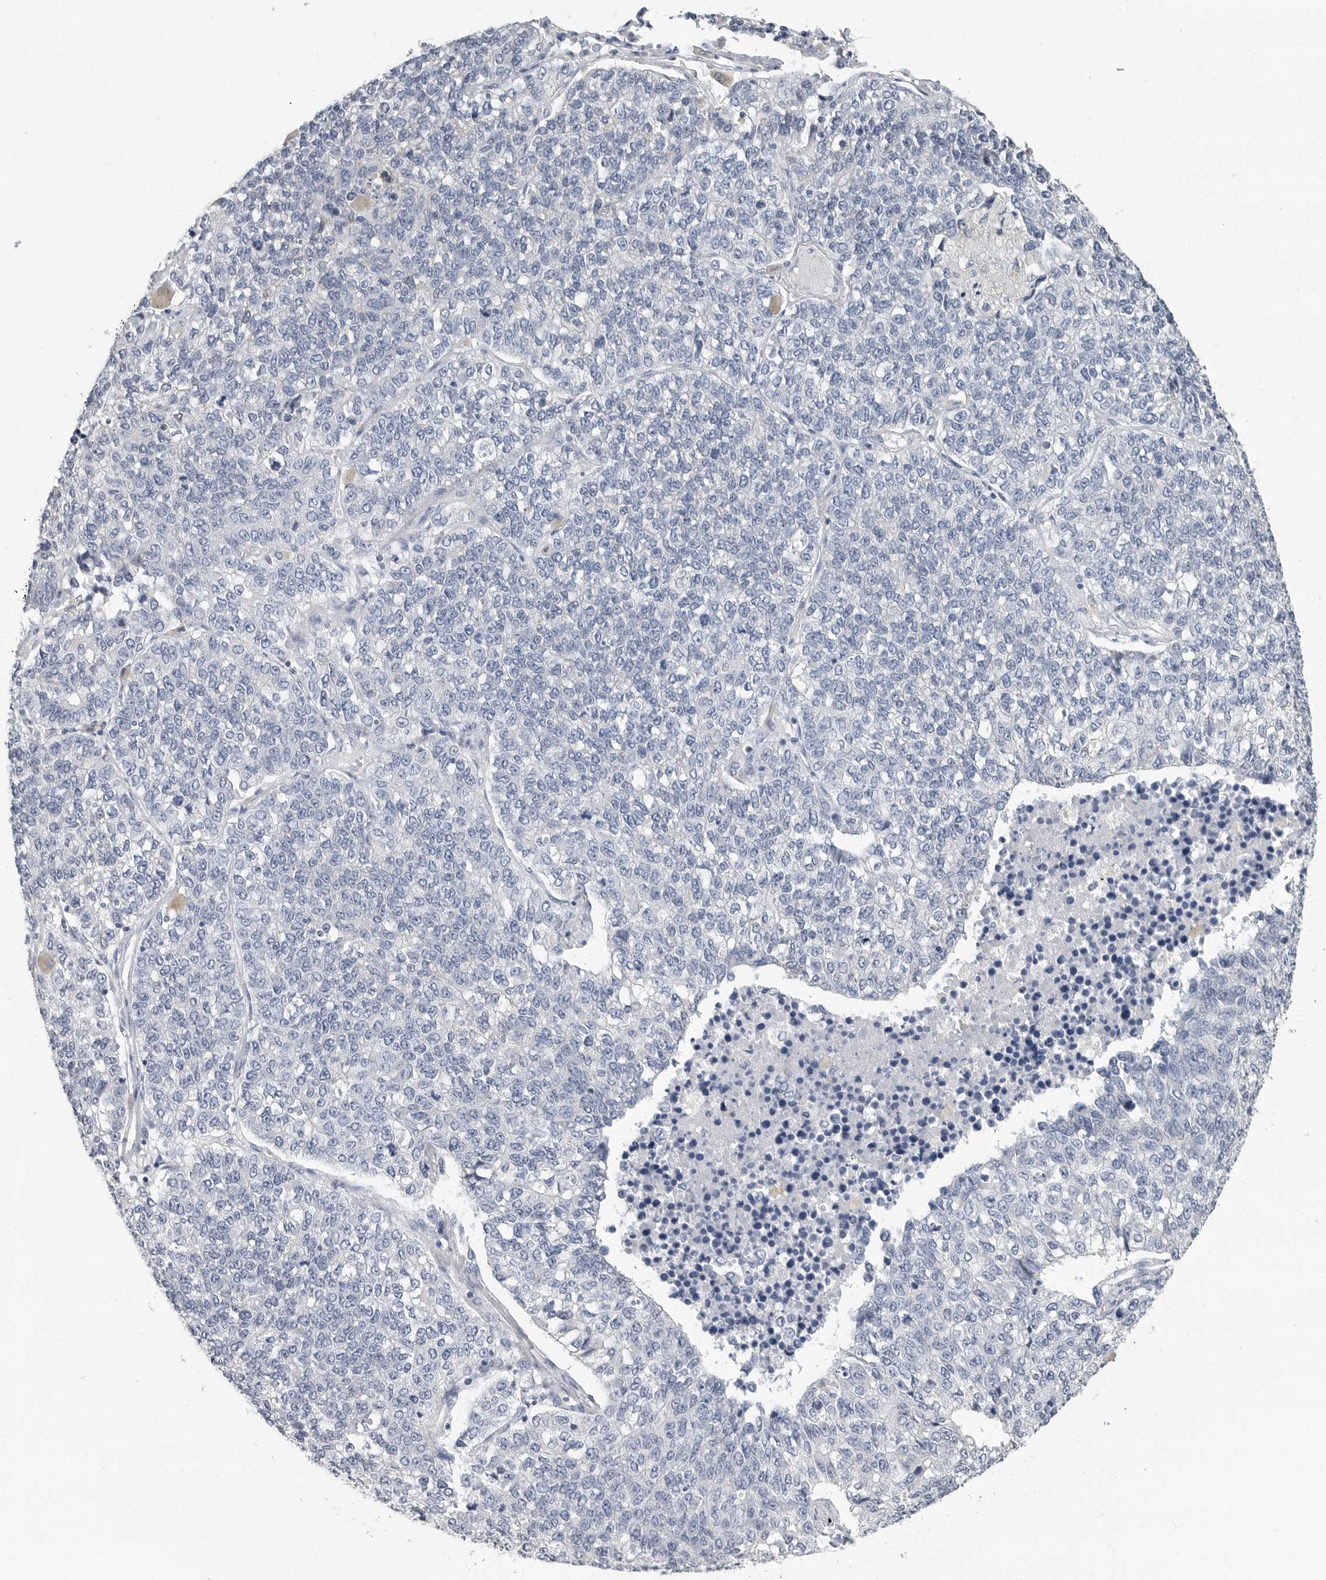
{"staining": {"intensity": "negative", "quantity": "none", "location": "none"}, "tissue": "lung cancer", "cell_type": "Tumor cells", "image_type": "cancer", "snomed": [{"axis": "morphology", "description": "Adenocarcinoma, NOS"}, {"axis": "topography", "description": "Lung"}], "caption": "IHC image of neoplastic tissue: human lung cancer (adenocarcinoma) stained with DAB (3,3'-diaminobenzidine) reveals no significant protein positivity in tumor cells.", "gene": "PLN", "patient": {"sex": "male", "age": 49}}